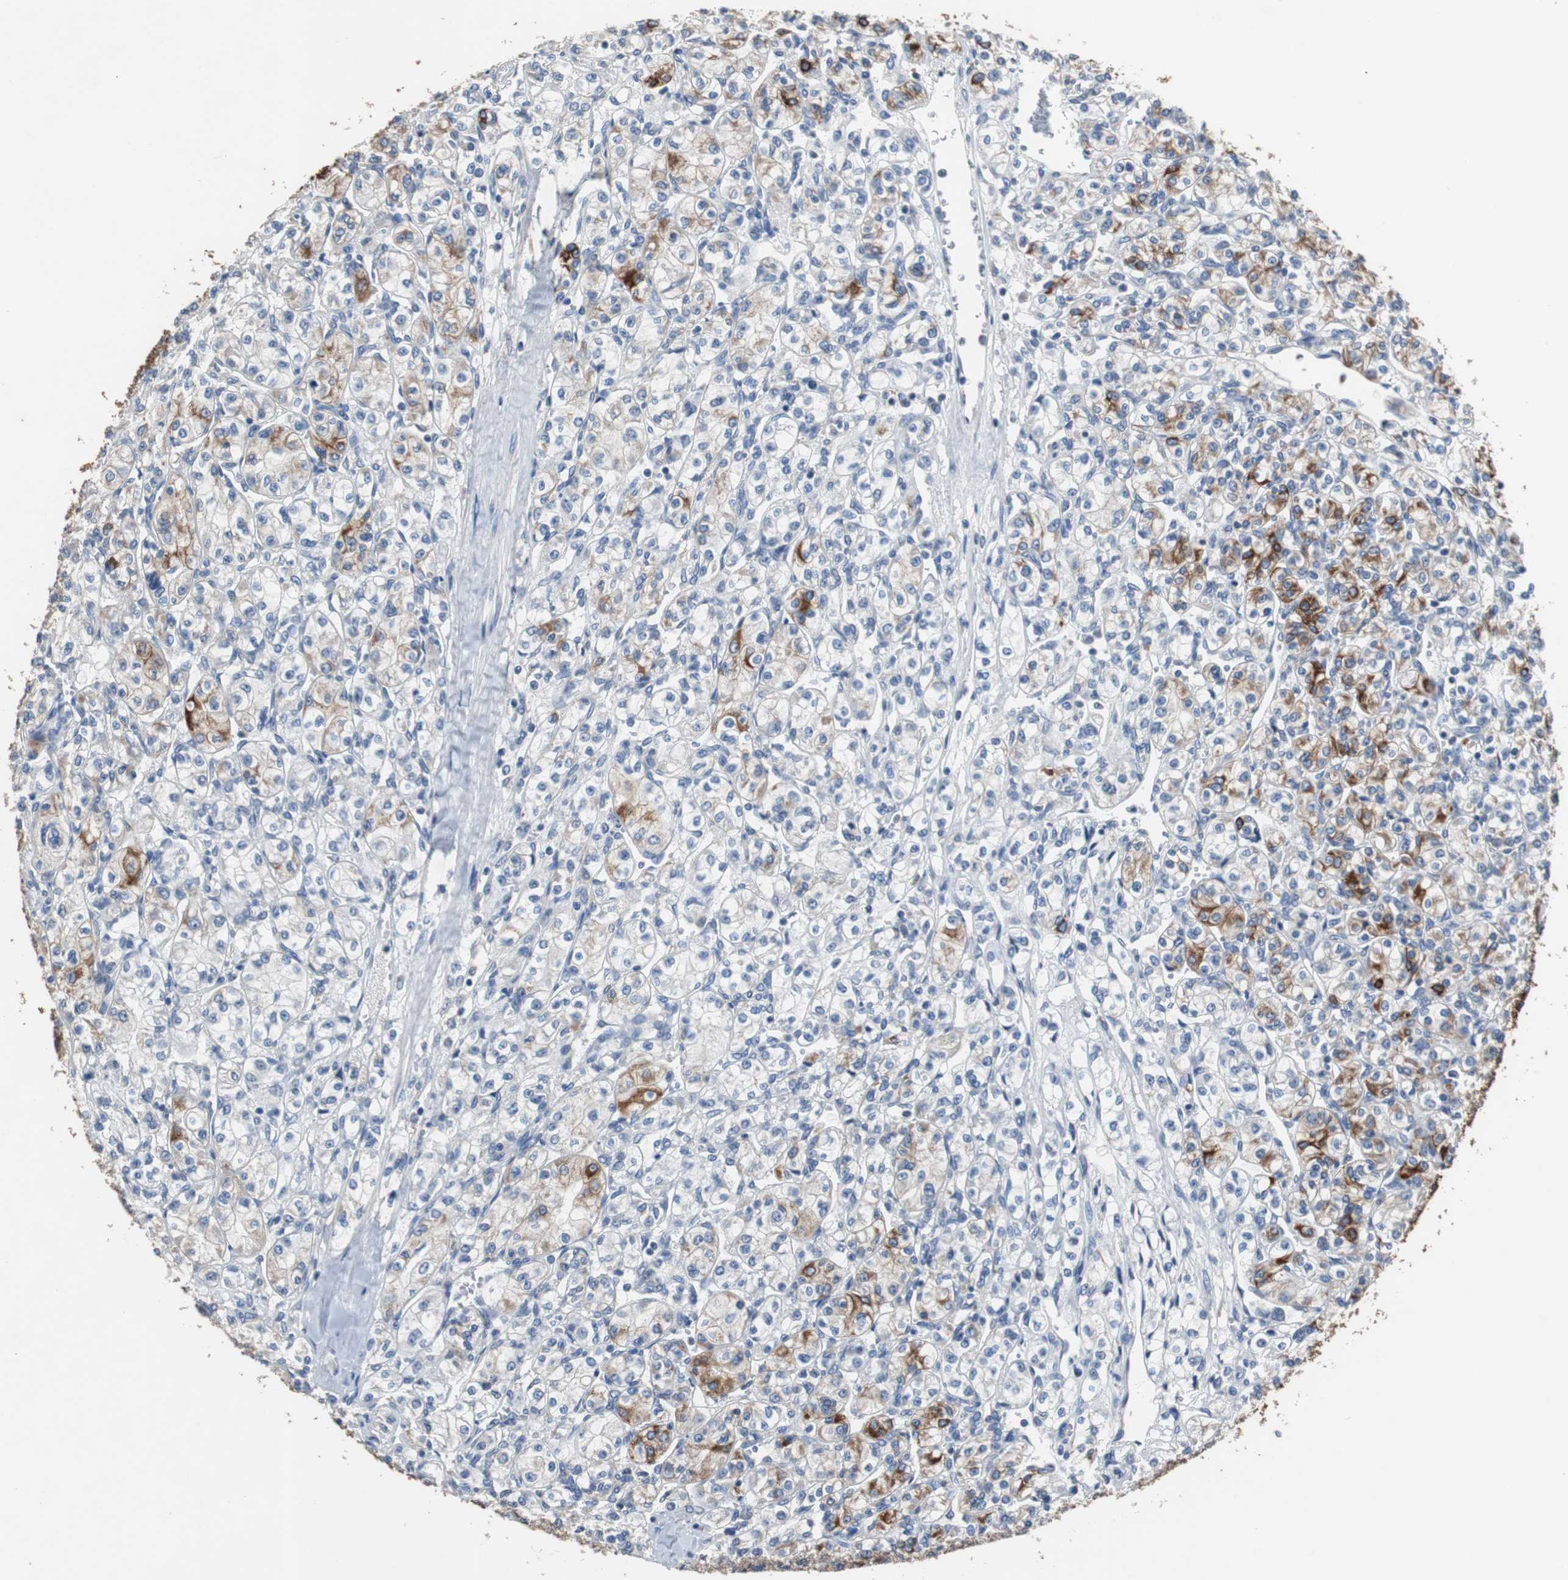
{"staining": {"intensity": "strong", "quantity": "<25%", "location": "cytoplasmic/membranous"}, "tissue": "renal cancer", "cell_type": "Tumor cells", "image_type": "cancer", "snomed": [{"axis": "morphology", "description": "Adenocarcinoma, NOS"}, {"axis": "topography", "description": "Kidney"}], "caption": "Renal cancer (adenocarcinoma) stained for a protein (brown) demonstrates strong cytoplasmic/membranous positive staining in approximately <25% of tumor cells.", "gene": "USP10", "patient": {"sex": "male", "age": 77}}